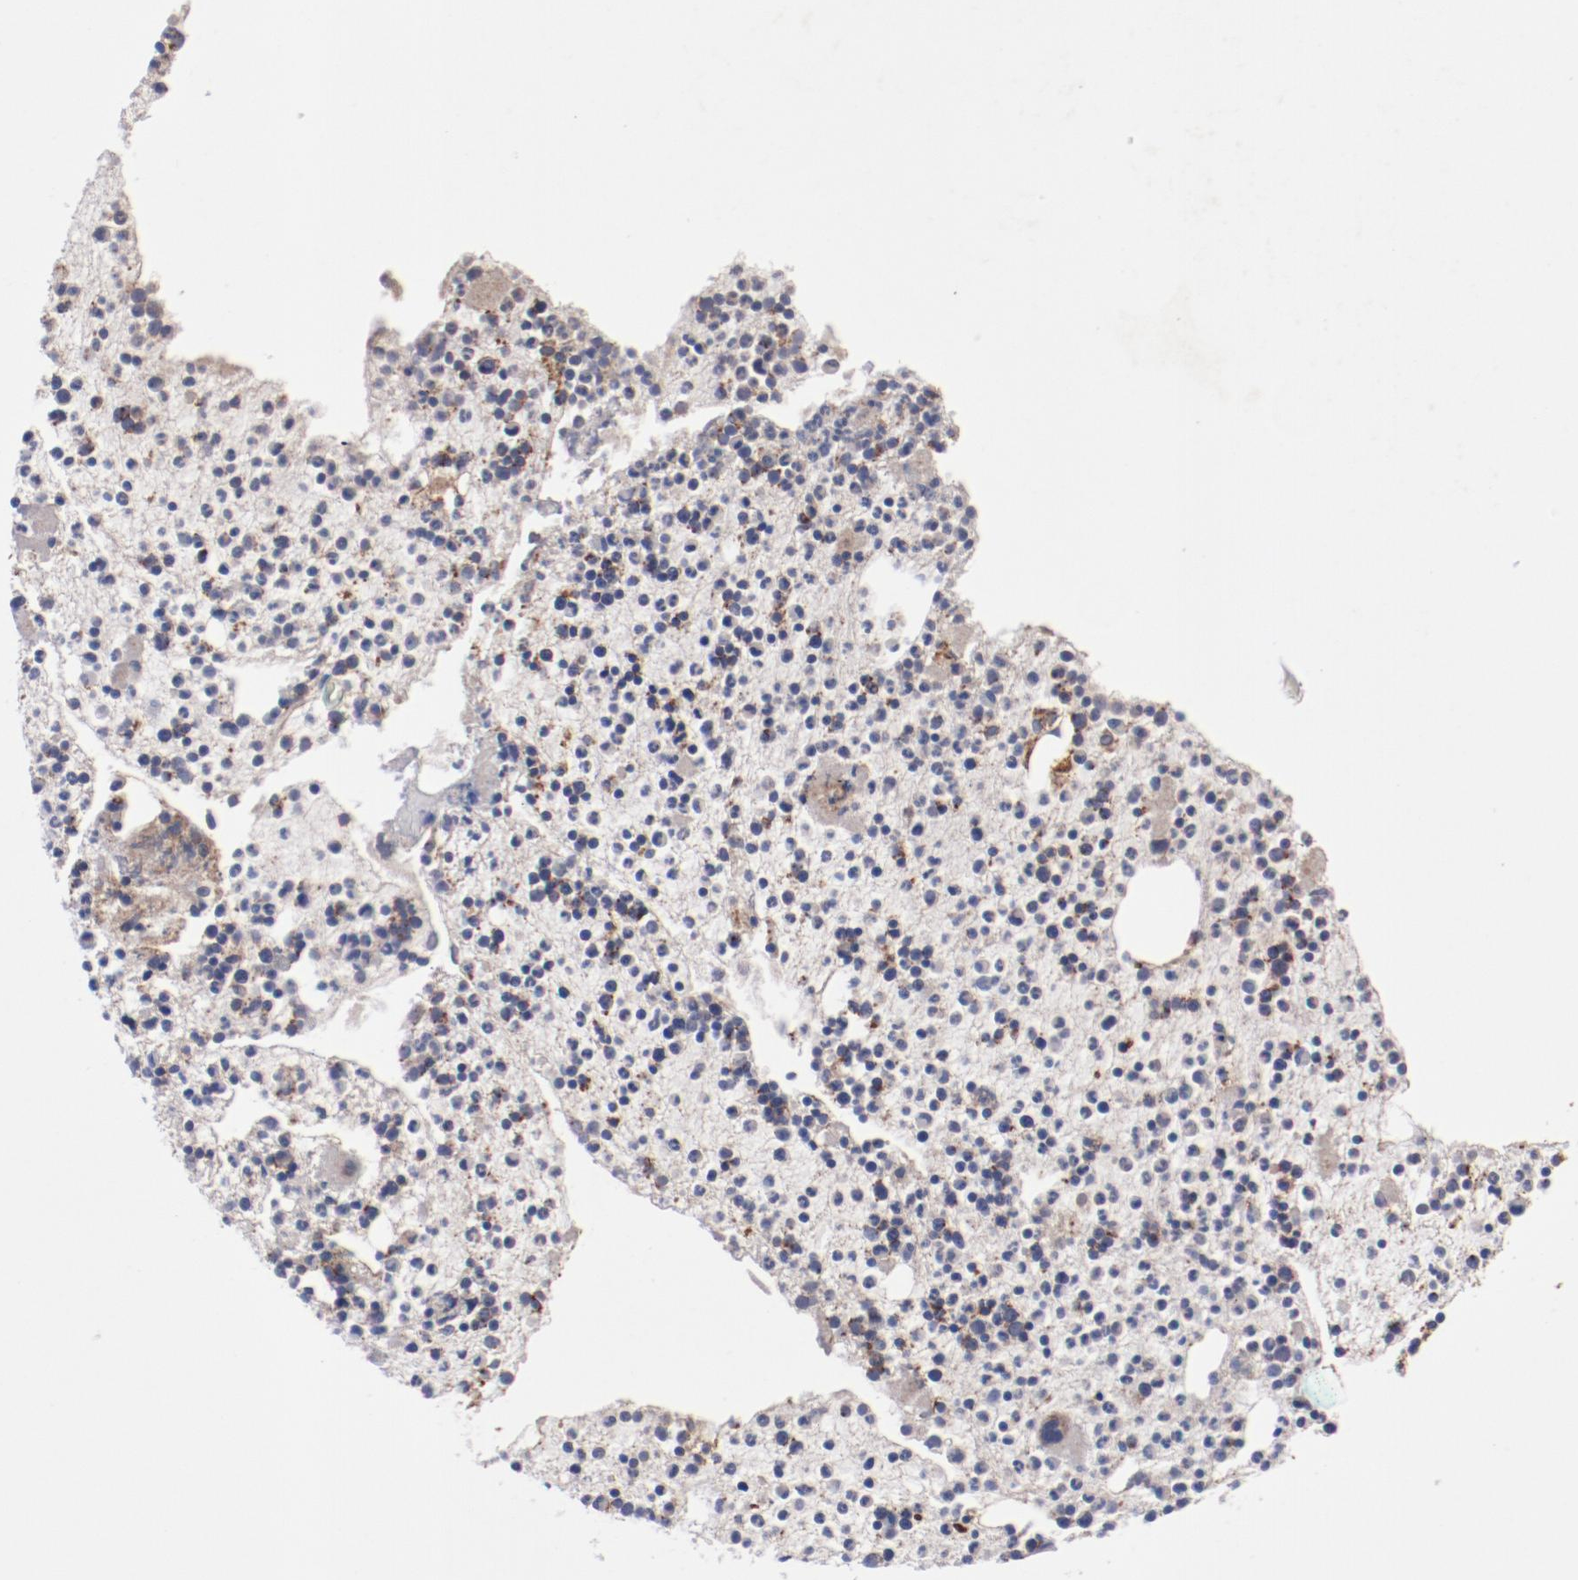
{"staining": {"intensity": "moderate", "quantity": "<25%", "location": "cytoplasmic/membranous"}, "tissue": "bone marrow", "cell_type": "Hematopoietic cells", "image_type": "normal", "snomed": [{"axis": "morphology", "description": "Normal tissue, NOS"}, {"axis": "topography", "description": "Bone marrow"}], "caption": "Protein staining by immunohistochemistry (IHC) shows moderate cytoplasmic/membranous staining in approximately <25% of hematopoietic cells in benign bone marrow.", "gene": "DIPK2B", "patient": {"sex": "male", "age": 15}}